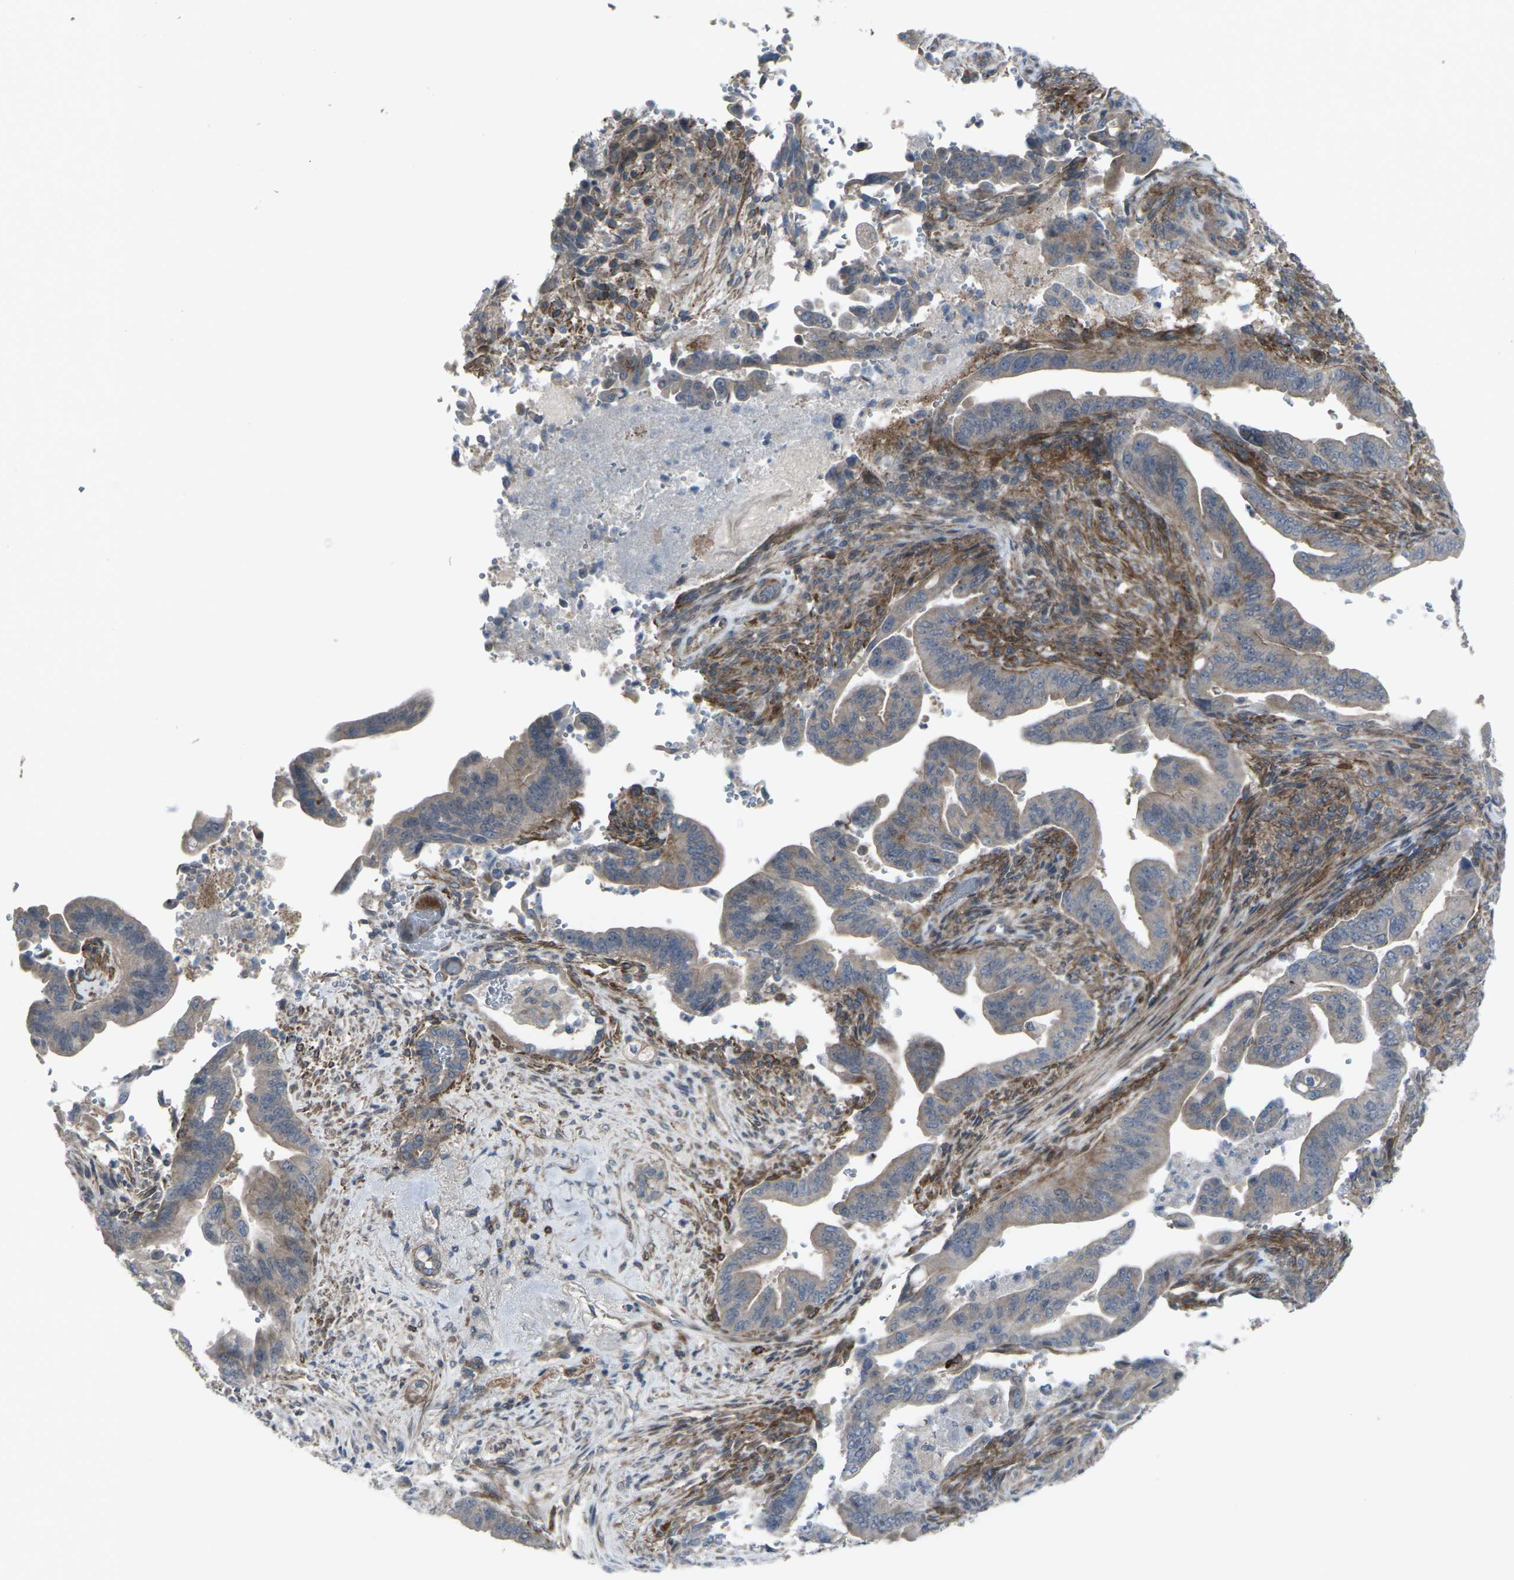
{"staining": {"intensity": "weak", "quantity": ">75%", "location": "cytoplasmic/membranous"}, "tissue": "pancreatic cancer", "cell_type": "Tumor cells", "image_type": "cancer", "snomed": [{"axis": "morphology", "description": "Adenocarcinoma, NOS"}, {"axis": "topography", "description": "Pancreas"}], "caption": "The image shows staining of pancreatic cancer, revealing weak cytoplasmic/membranous protein staining (brown color) within tumor cells. The staining is performed using DAB (3,3'-diaminobenzidine) brown chromogen to label protein expression. The nuclei are counter-stained blue using hematoxylin.", "gene": "CCR10", "patient": {"sex": "male", "age": 70}}